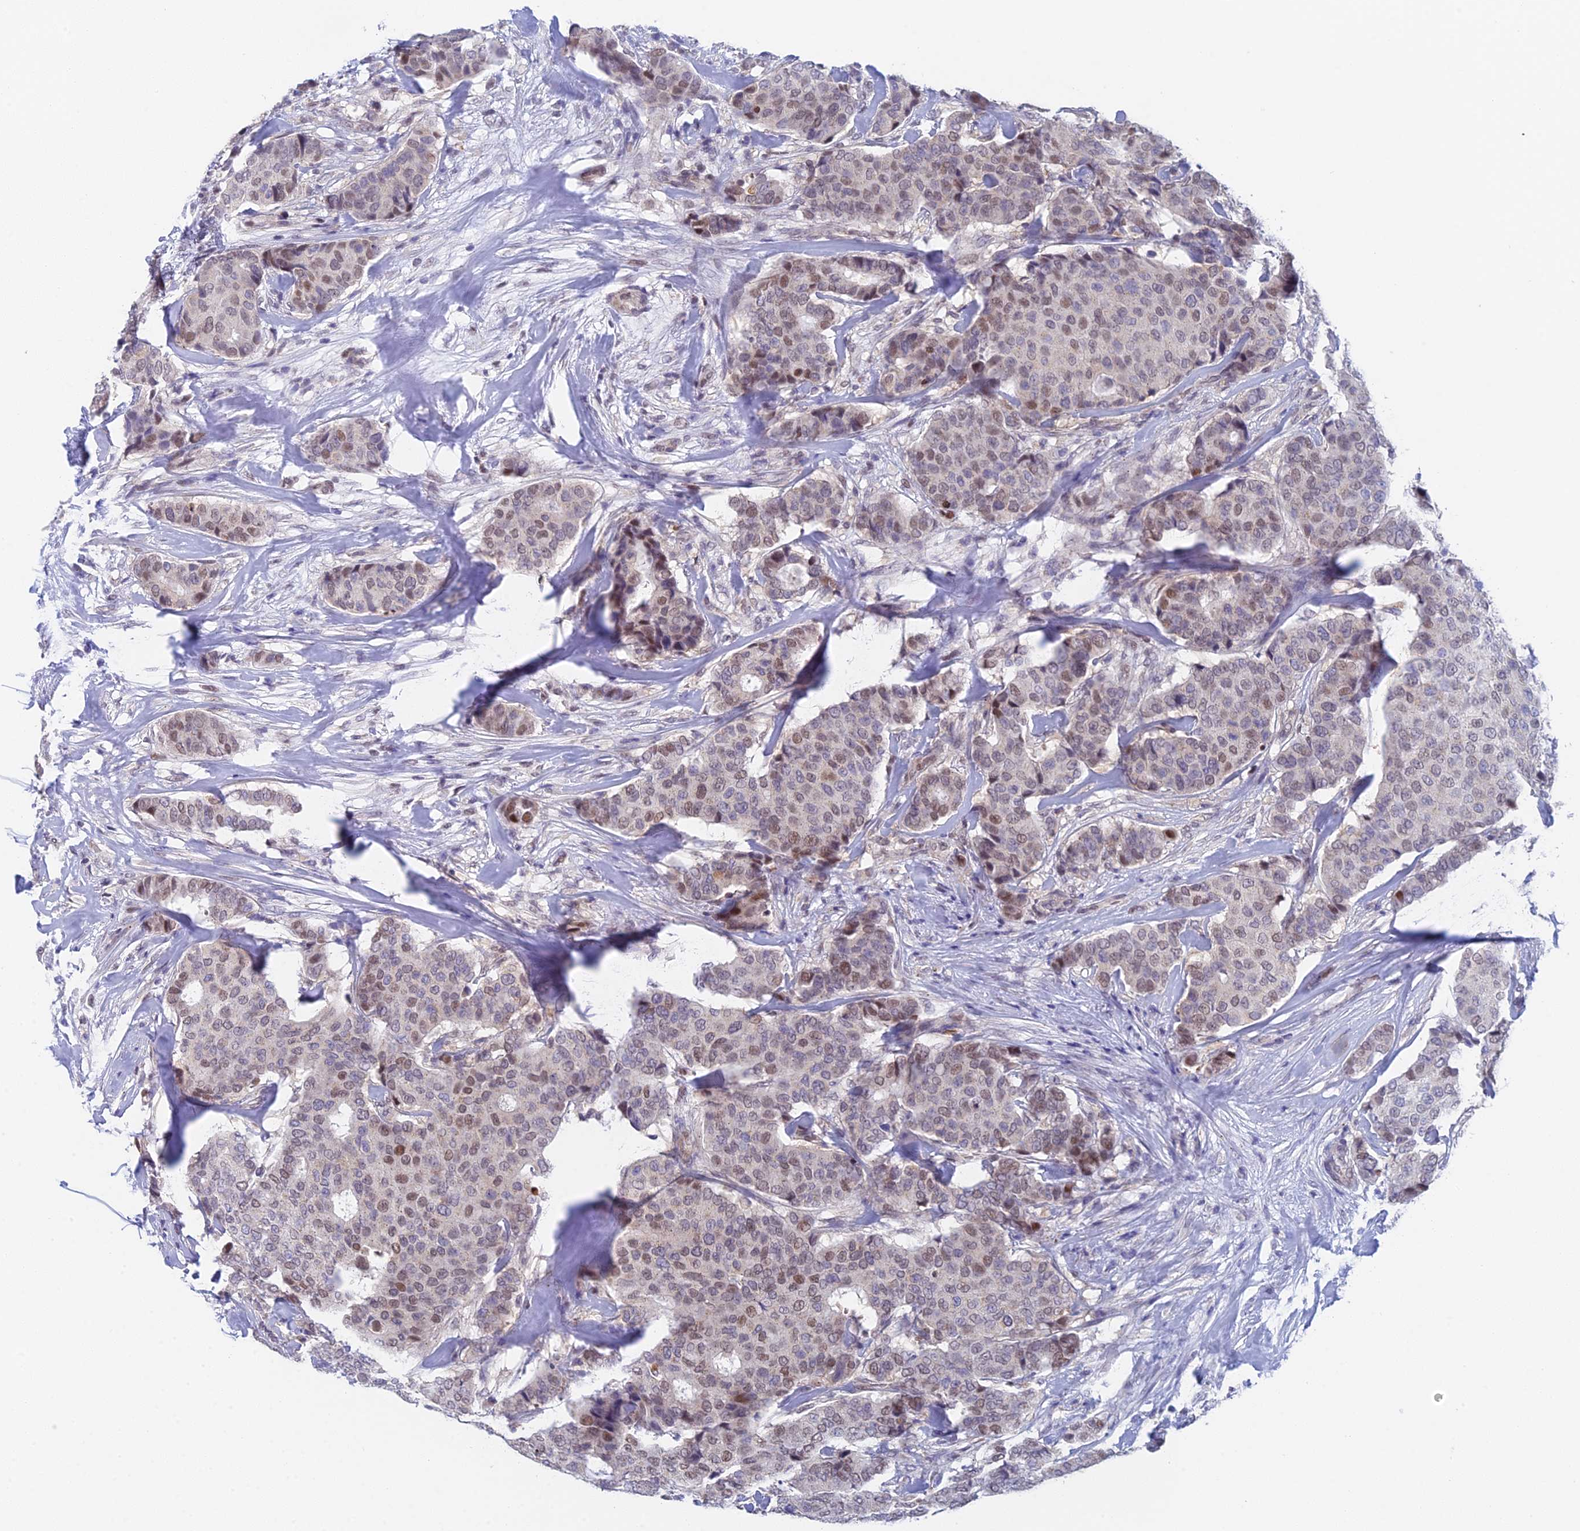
{"staining": {"intensity": "moderate", "quantity": "25%-75%", "location": "nuclear"}, "tissue": "breast cancer", "cell_type": "Tumor cells", "image_type": "cancer", "snomed": [{"axis": "morphology", "description": "Duct carcinoma"}, {"axis": "topography", "description": "Breast"}], "caption": "A high-resolution histopathology image shows IHC staining of infiltrating ductal carcinoma (breast), which shows moderate nuclear expression in about 25%-75% of tumor cells.", "gene": "MRPL17", "patient": {"sex": "female", "age": 75}}